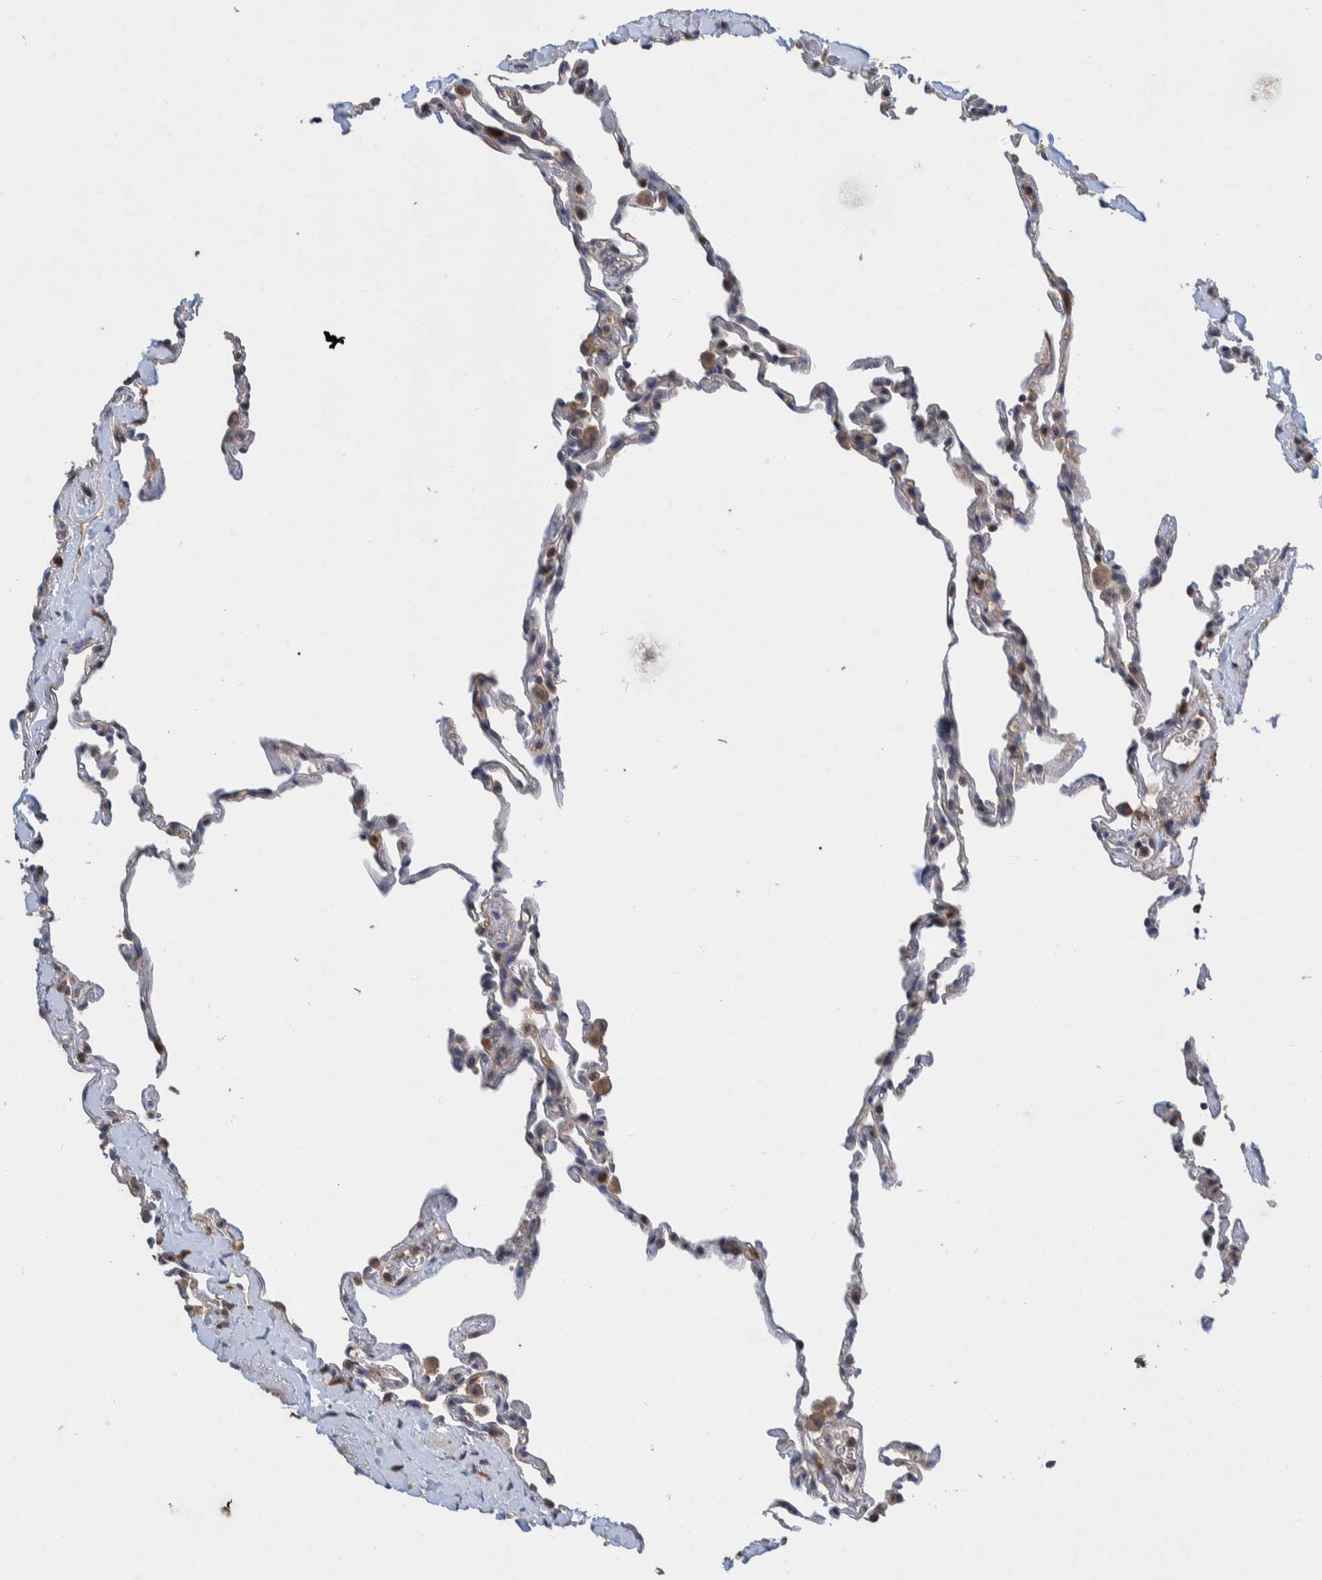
{"staining": {"intensity": "negative", "quantity": "none", "location": "none"}, "tissue": "lung", "cell_type": "Alveolar cells", "image_type": "normal", "snomed": [{"axis": "morphology", "description": "Normal tissue, NOS"}, {"axis": "topography", "description": "Lung"}], "caption": "The image displays no significant positivity in alveolar cells of lung.", "gene": "PLPBP", "patient": {"sex": "male", "age": 59}}